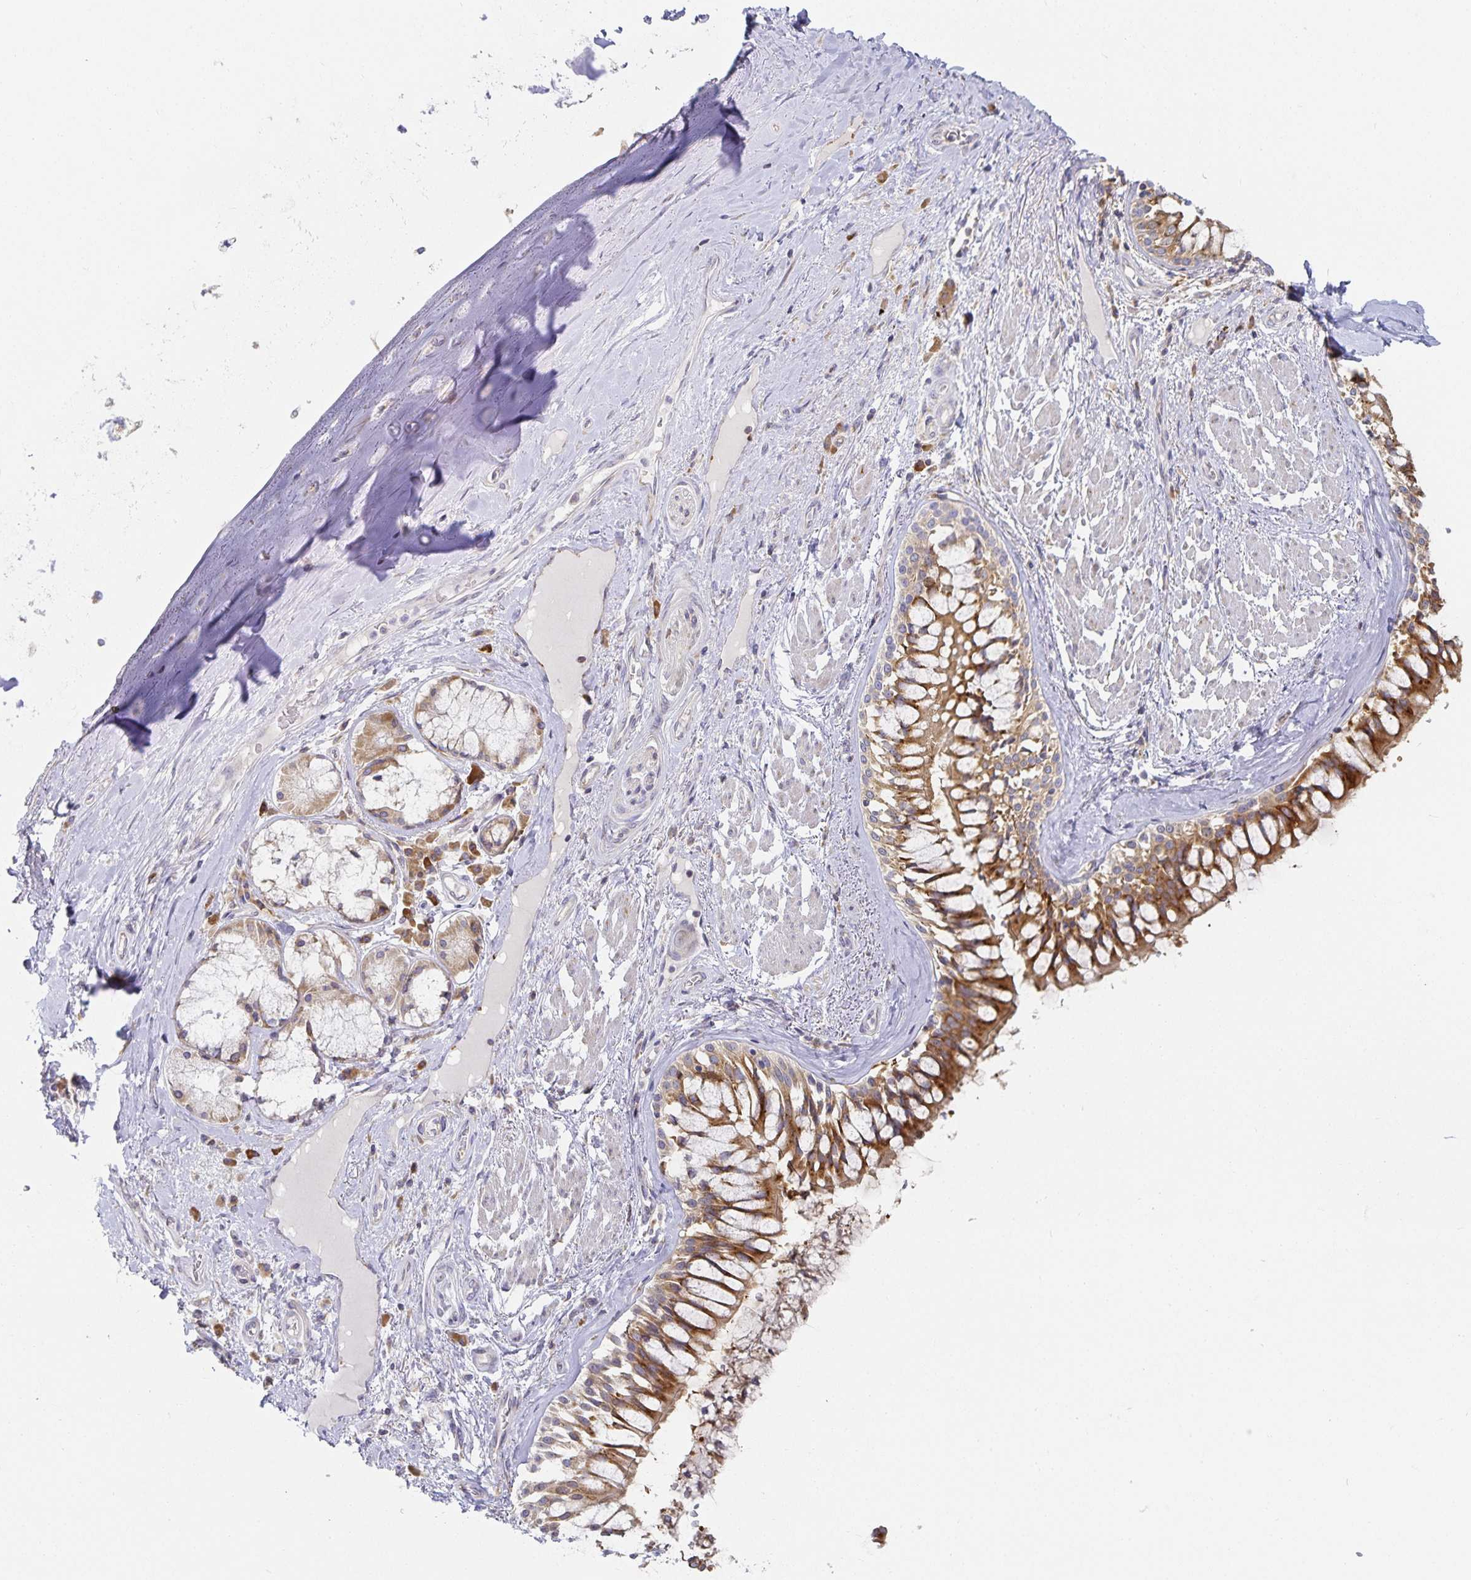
{"staining": {"intensity": "negative", "quantity": "none", "location": "none"}, "tissue": "soft tissue", "cell_type": "Chondrocytes", "image_type": "normal", "snomed": [{"axis": "morphology", "description": "Normal tissue, NOS"}, {"axis": "topography", "description": "Cartilage tissue"}, {"axis": "topography", "description": "Bronchus"}], "caption": "High power microscopy micrograph of an IHC photomicrograph of benign soft tissue, revealing no significant positivity in chondrocytes. (DAB IHC visualized using brightfield microscopy, high magnification).", "gene": "NOMO1", "patient": {"sex": "male", "age": 64}}